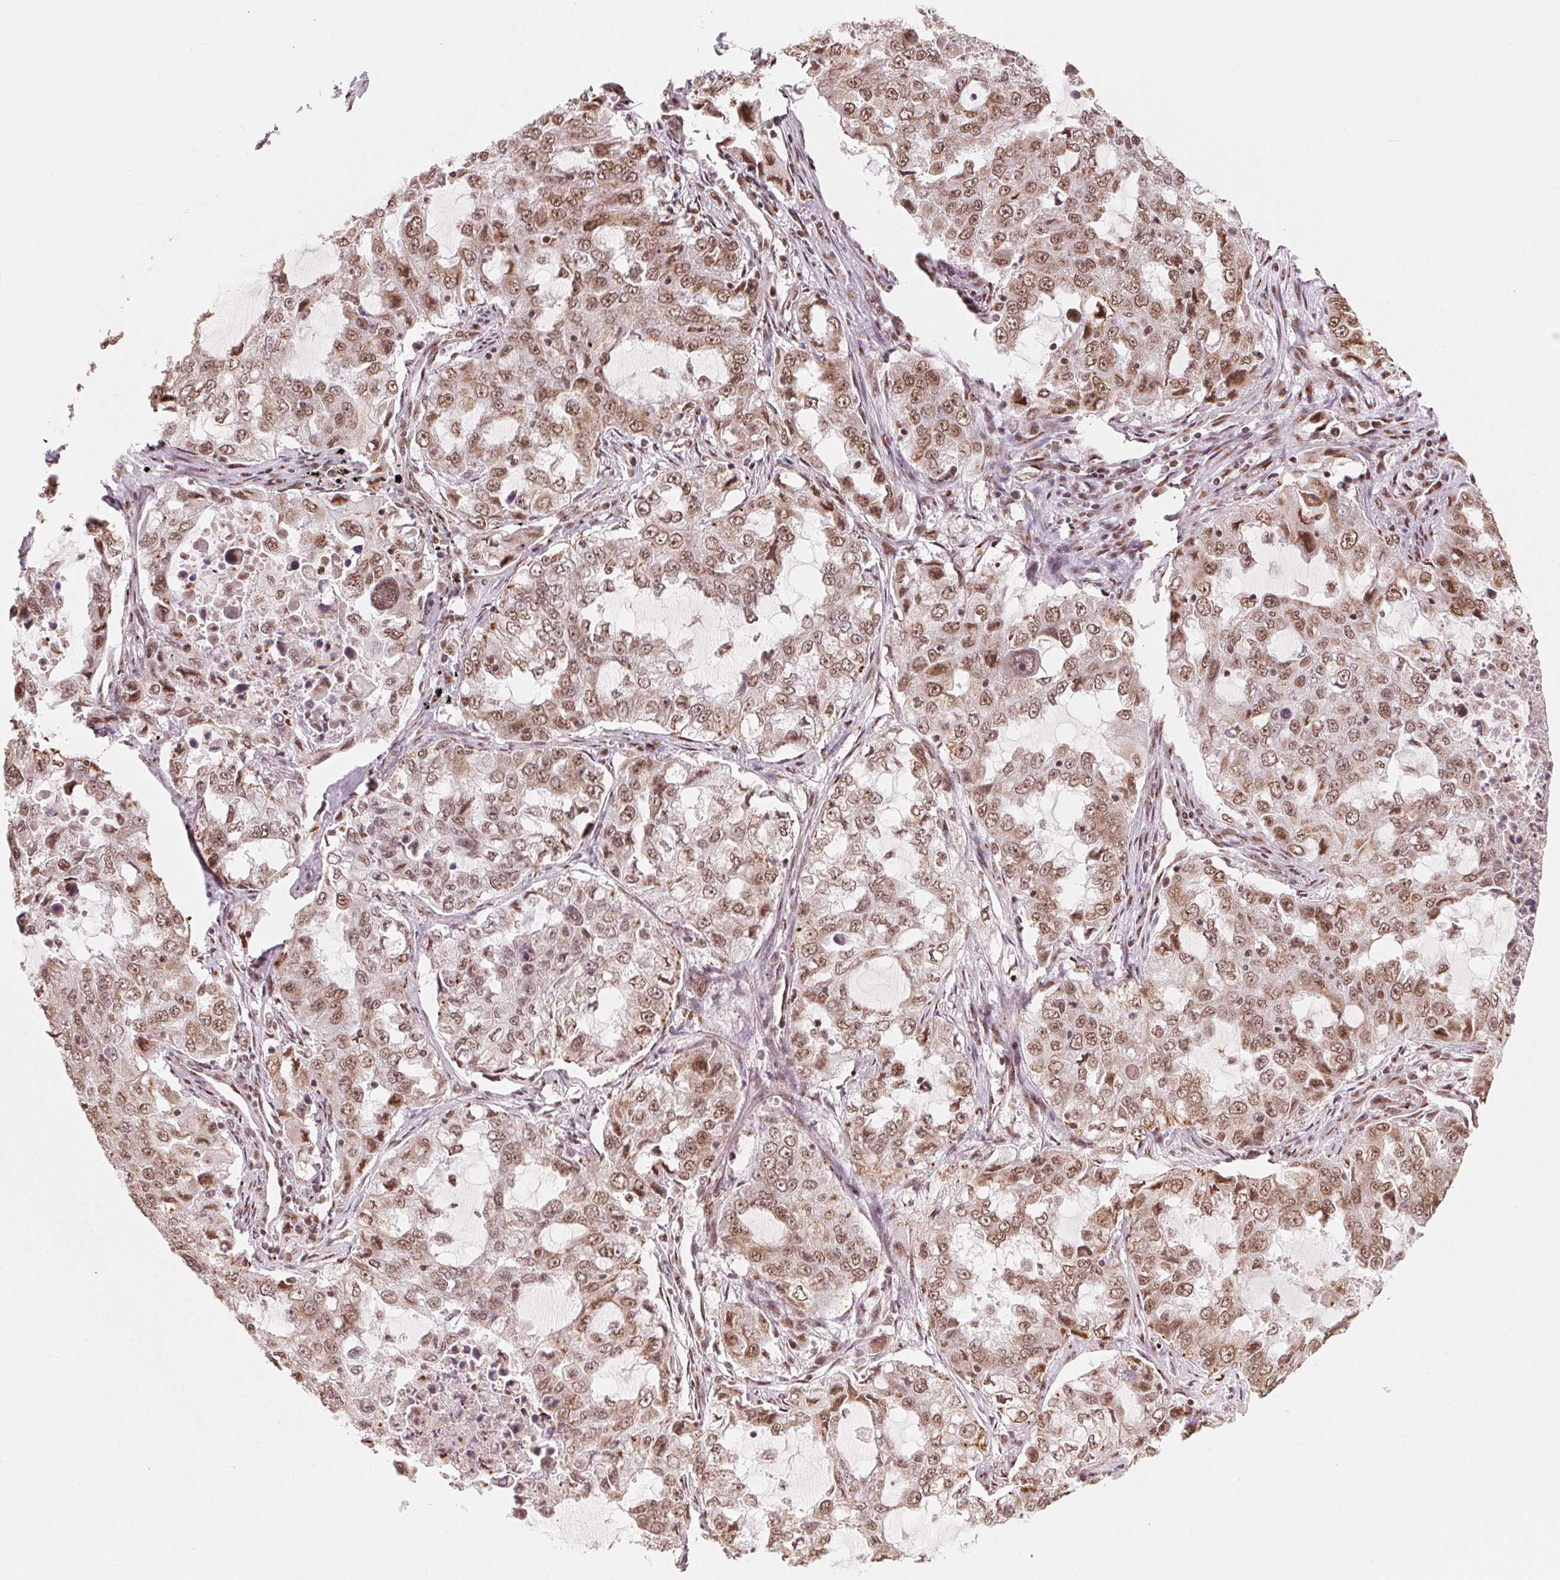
{"staining": {"intensity": "moderate", "quantity": ">75%", "location": "nuclear"}, "tissue": "lung cancer", "cell_type": "Tumor cells", "image_type": "cancer", "snomed": [{"axis": "morphology", "description": "Adenocarcinoma, NOS"}, {"axis": "topography", "description": "Lung"}], "caption": "Moderate nuclear positivity is present in approximately >75% of tumor cells in lung adenocarcinoma.", "gene": "TOPORS", "patient": {"sex": "female", "age": 61}}